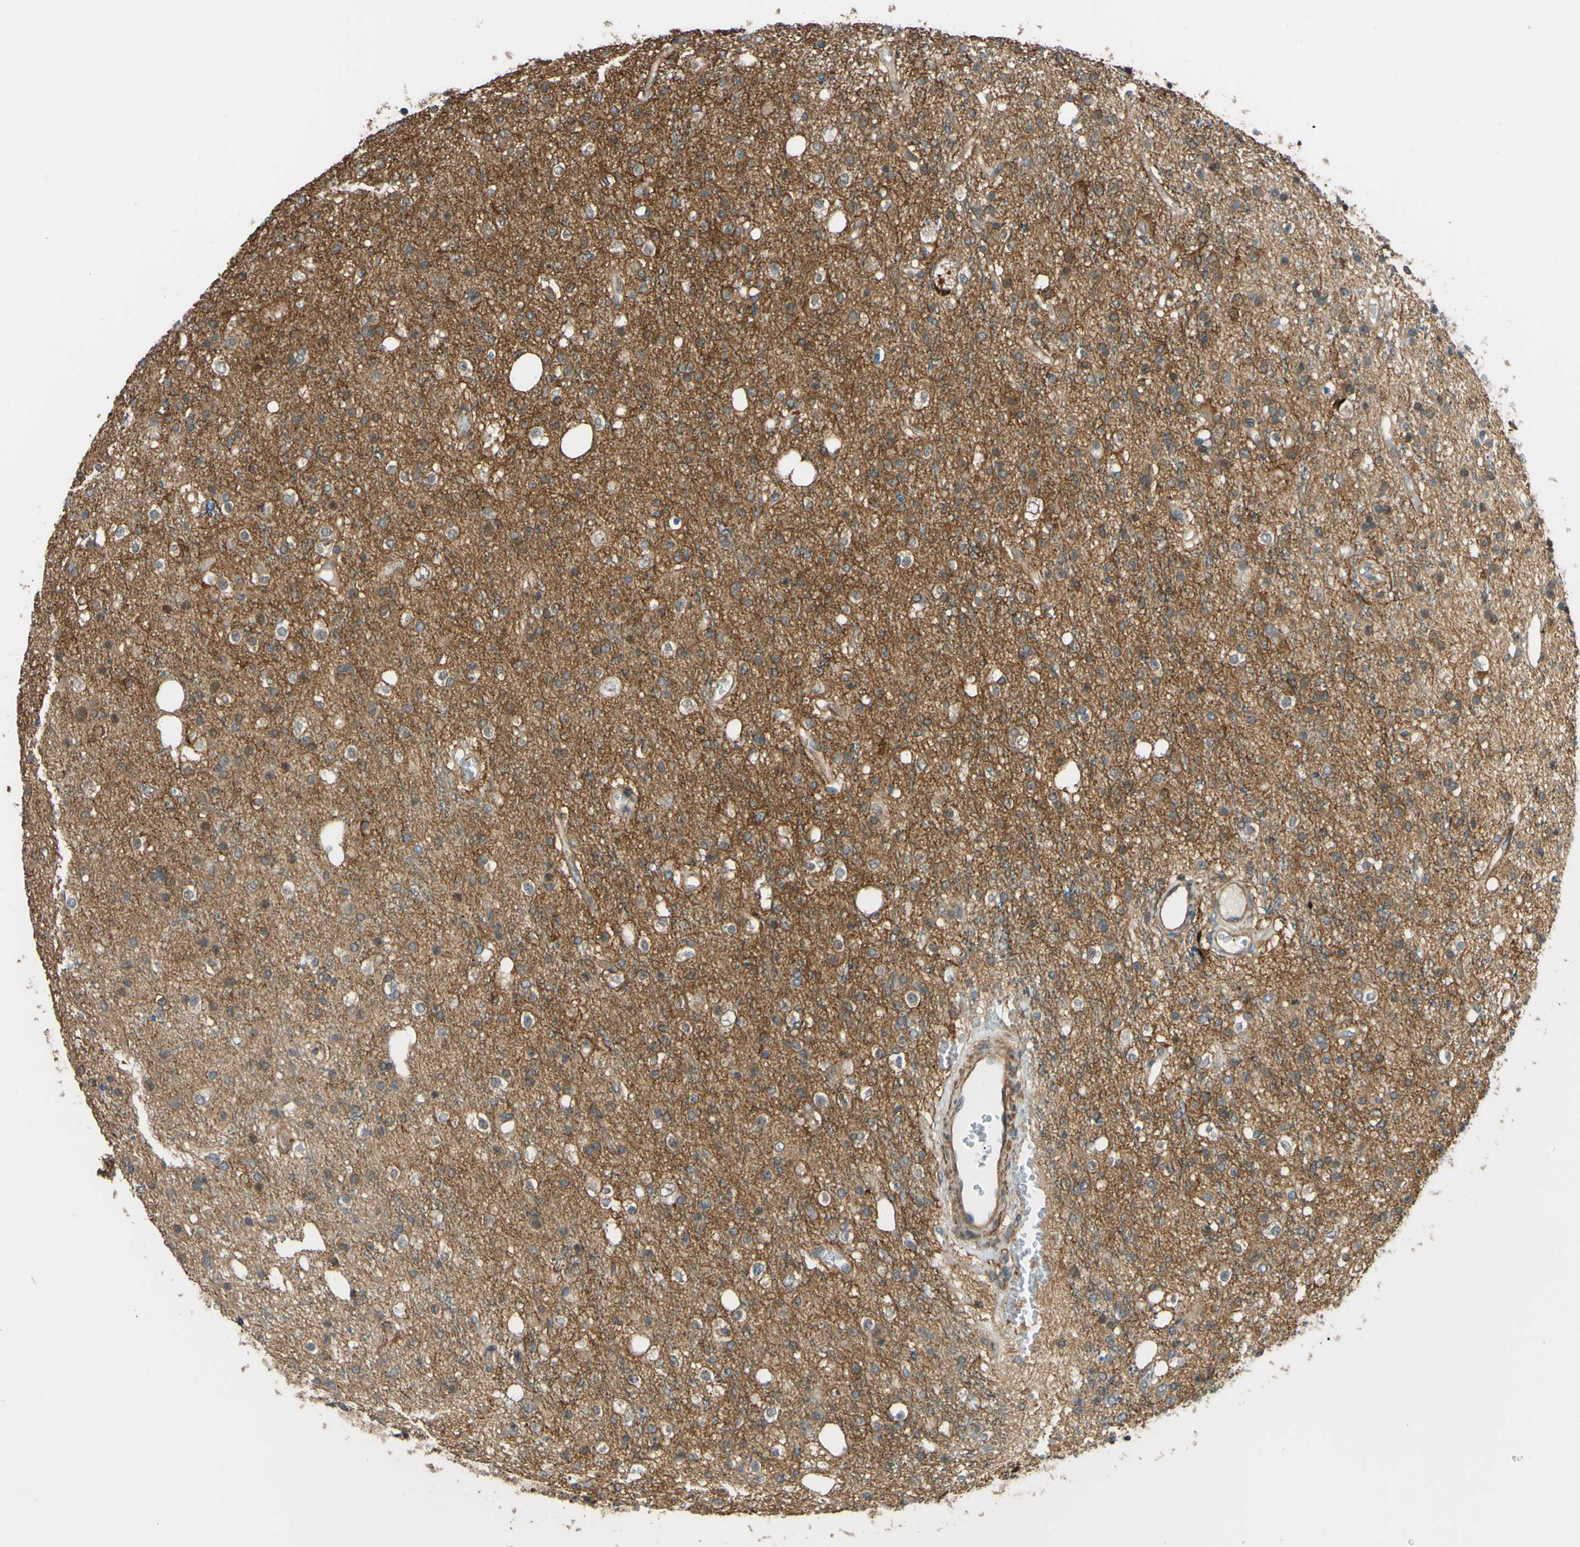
{"staining": {"intensity": "moderate", "quantity": "25%-75%", "location": "cytoplasmic/membranous"}, "tissue": "glioma", "cell_type": "Tumor cells", "image_type": "cancer", "snomed": [{"axis": "morphology", "description": "Glioma, malignant, High grade"}, {"axis": "topography", "description": "Brain"}], "caption": "Immunohistochemistry (IHC) of human glioma demonstrates medium levels of moderate cytoplasmic/membranous expression in approximately 25%-75% of tumor cells.", "gene": "ADD3", "patient": {"sex": "male", "age": 47}}